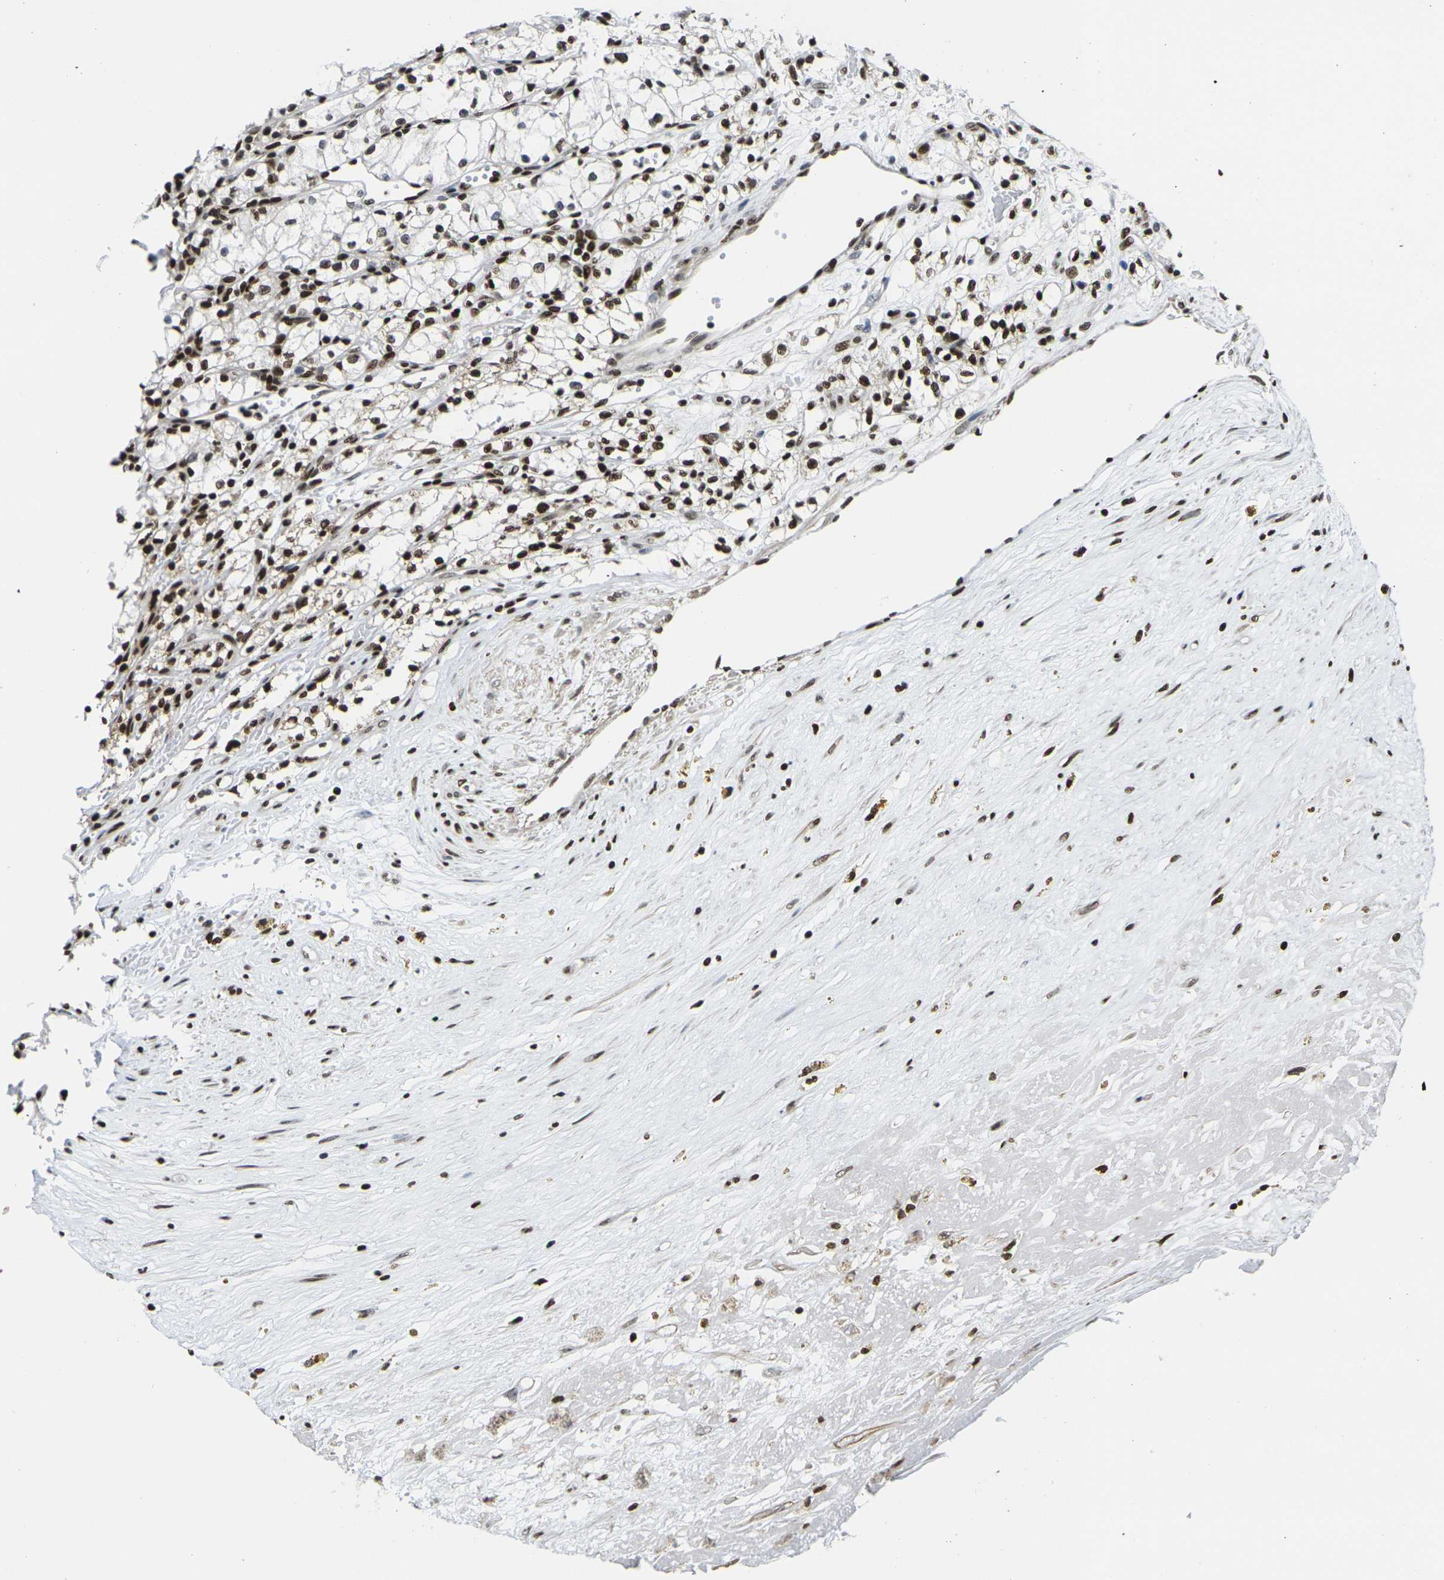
{"staining": {"intensity": "moderate", "quantity": "25%-75%", "location": "nuclear"}, "tissue": "renal cancer", "cell_type": "Tumor cells", "image_type": "cancer", "snomed": [{"axis": "morphology", "description": "Normal tissue, NOS"}, {"axis": "morphology", "description": "Adenocarcinoma, NOS"}, {"axis": "topography", "description": "Kidney"}], "caption": "A brown stain highlights moderate nuclear positivity of a protein in renal cancer (adenocarcinoma) tumor cells. (DAB (3,3'-diaminobenzidine) = brown stain, brightfield microscopy at high magnification).", "gene": "H1-10", "patient": {"sex": "male", "age": 59}}